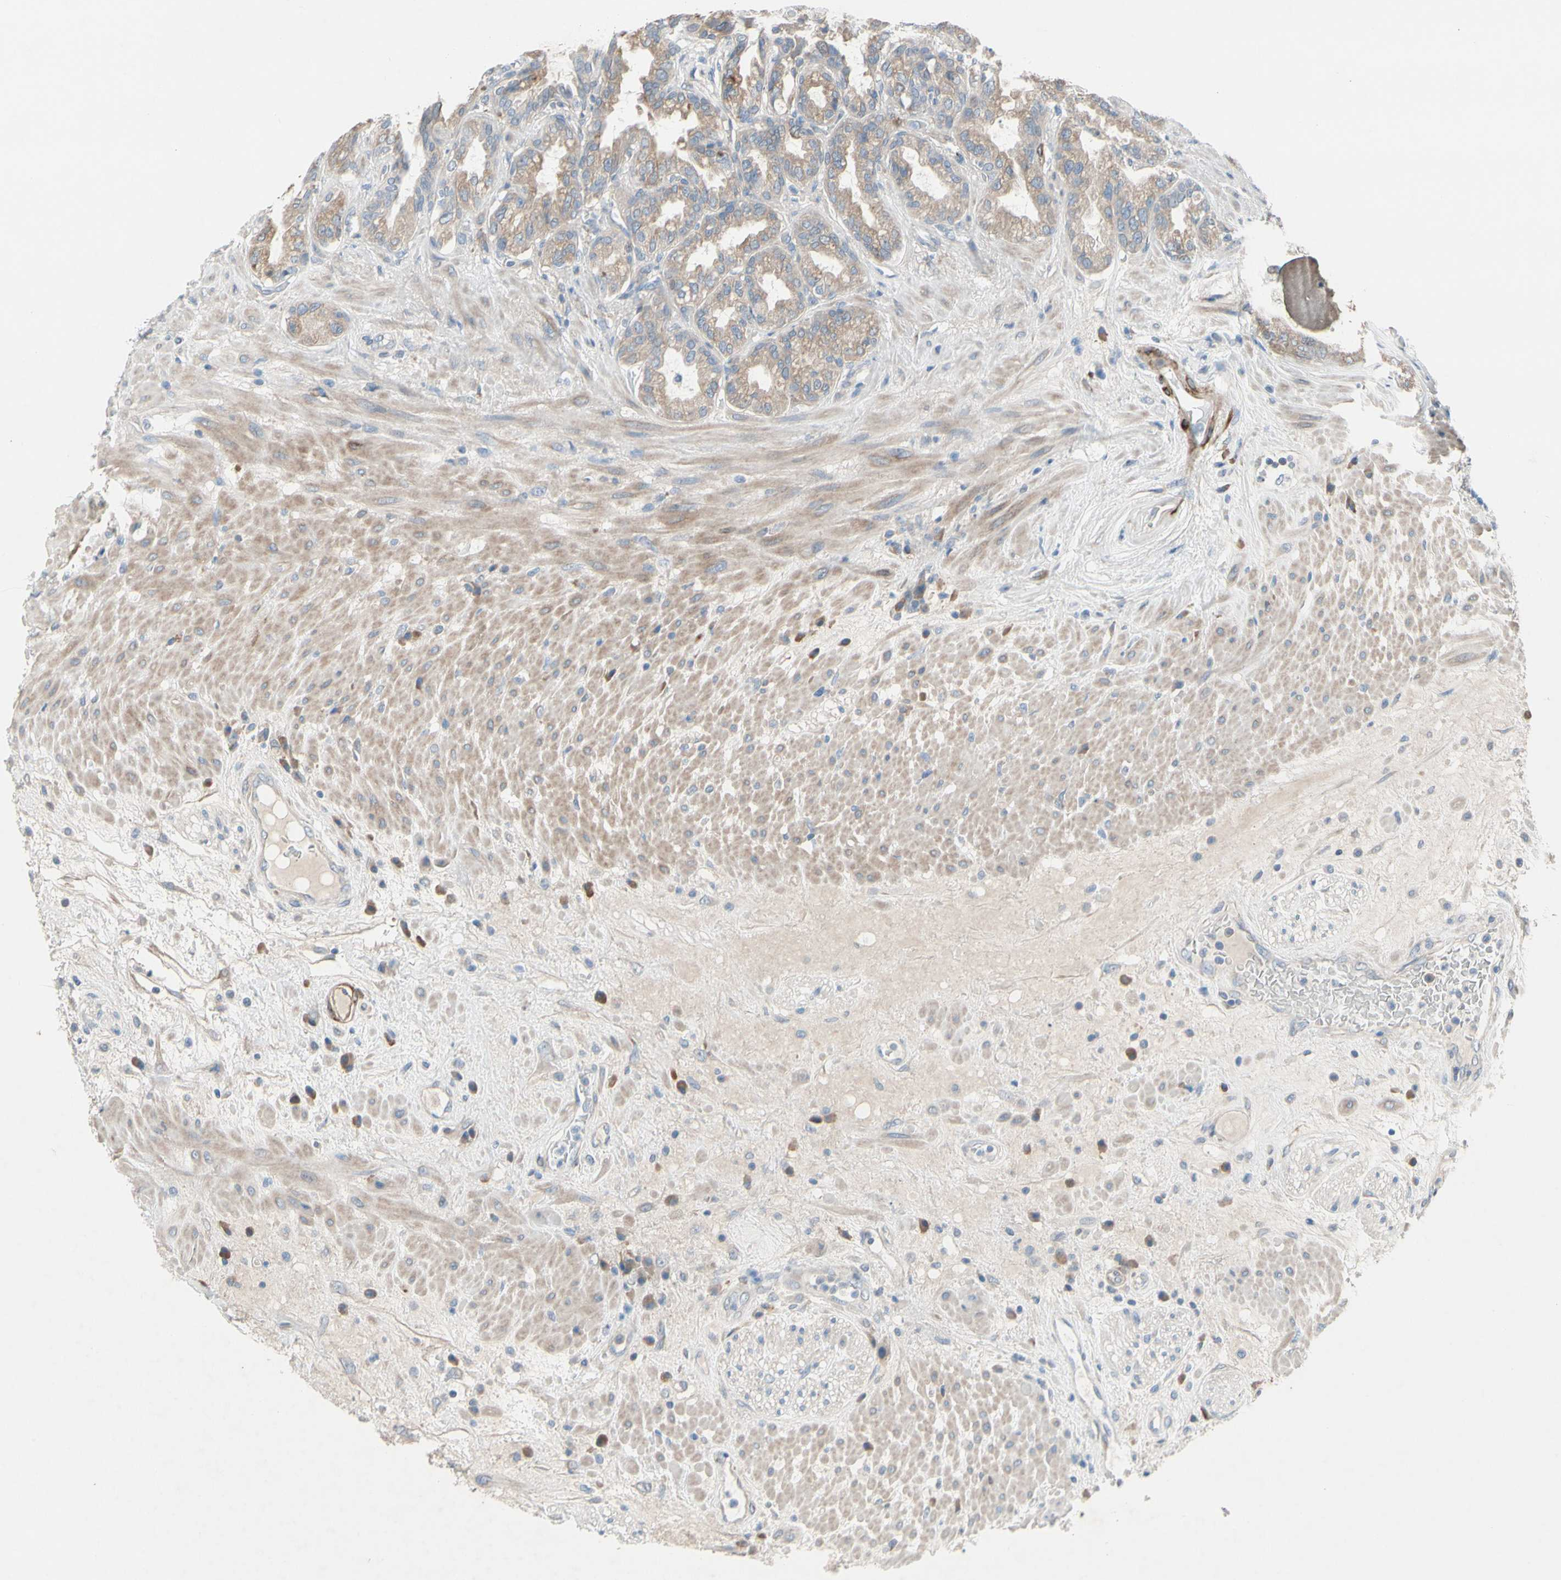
{"staining": {"intensity": "moderate", "quantity": ">75%", "location": "cytoplasmic/membranous"}, "tissue": "seminal vesicle", "cell_type": "Glandular cells", "image_type": "normal", "snomed": [{"axis": "morphology", "description": "Normal tissue, NOS"}, {"axis": "topography", "description": "Seminal veicle"}], "caption": "This histopathology image shows IHC staining of unremarkable seminal vesicle, with medium moderate cytoplasmic/membranous positivity in about >75% of glandular cells.", "gene": "MAP2", "patient": {"sex": "male", "age": 61}}